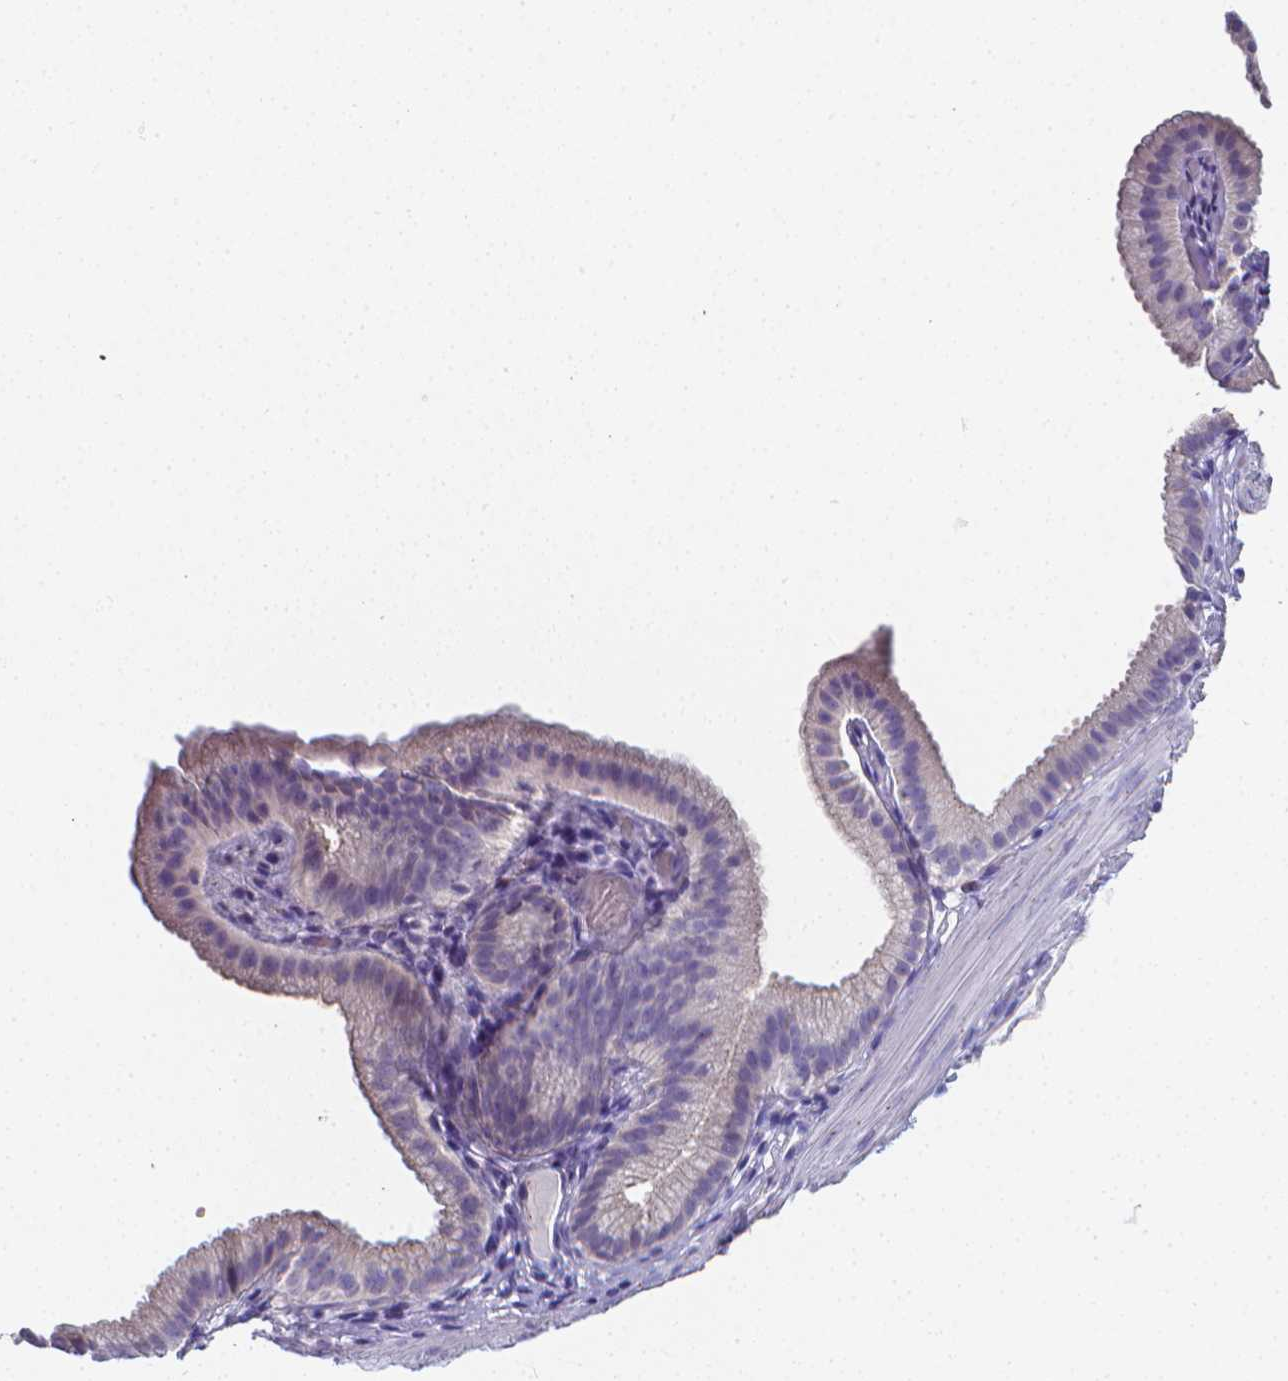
{"staining": {"intensity": "negative", "quantity": "none", "location": "none"}, "tissue": "adipose tissue", "cell_type": "Adipocytes", "image_type": "normal", "snomed": [{"axis": "morphology", "description": "Normal tissue, NOS"}, {"axis": "topography", "description": "Gallbladder"}, {"axis": "topography", "description": "Peripheral nerve tissue"}], "caption": "There is no significant expression in adipocytes of adipose tissue. (IHC, brightfield microscopy, high magnification).", "gene": "LRRC73", "patient": {"sex": "female", "age": 45}}